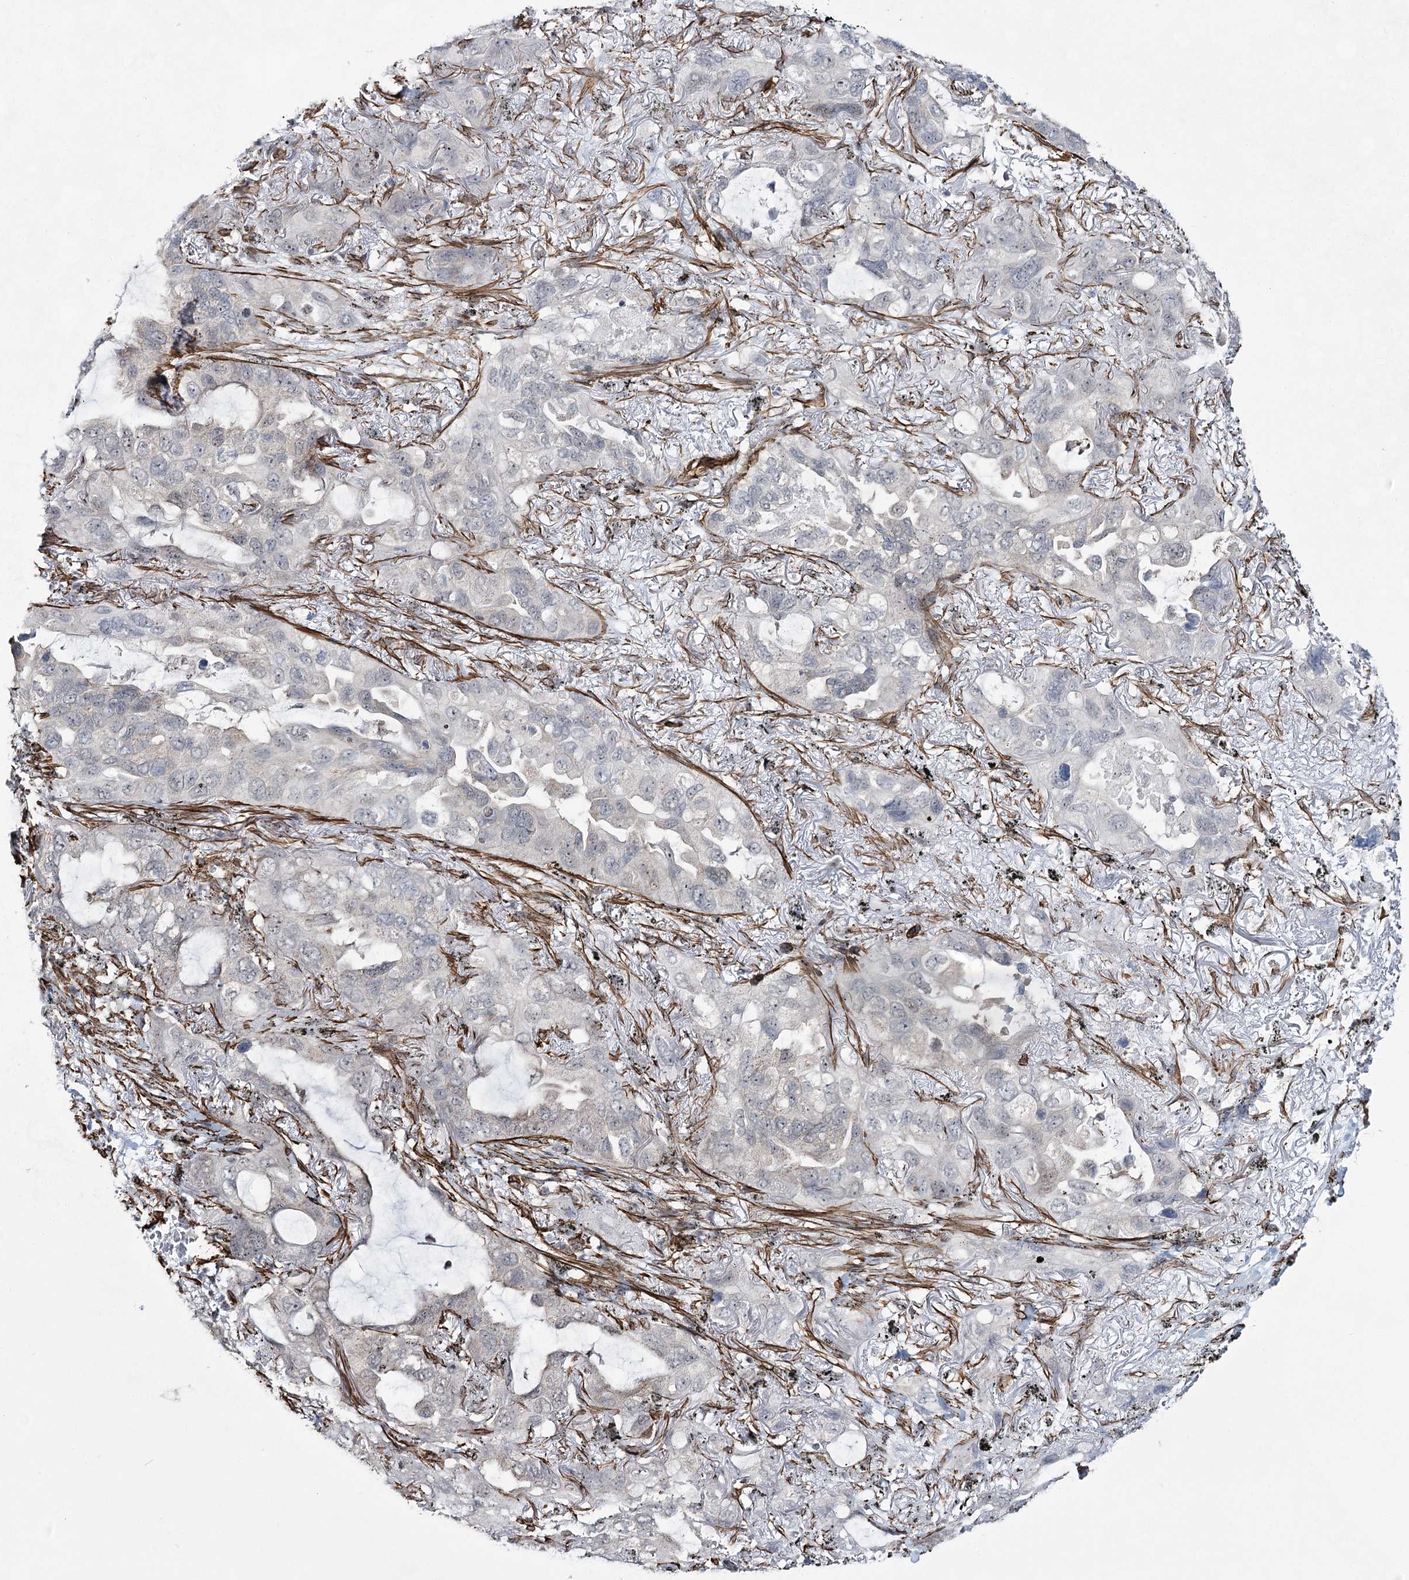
{"staining": {"intensity": "negative", "quantity": "none", "location": "none"}, "tissue": "lung cancer", "cell_type": "Tumor cells", "image_type": "cancer", "snomed": [{"axis": "morphology", "description": "Squamous cell carcinoma, NOS"}, {"axis": "topography", "description": "Lung"}], "caption": "A high-resolution histopathology image shows immunohistochemistry (IHC) staining of squamous cell carcinoma (lung), which exhibits no significant expression in tumor cells.", "gene": "CWF19L1", "patient": {"sex": "female", "age": 73}}